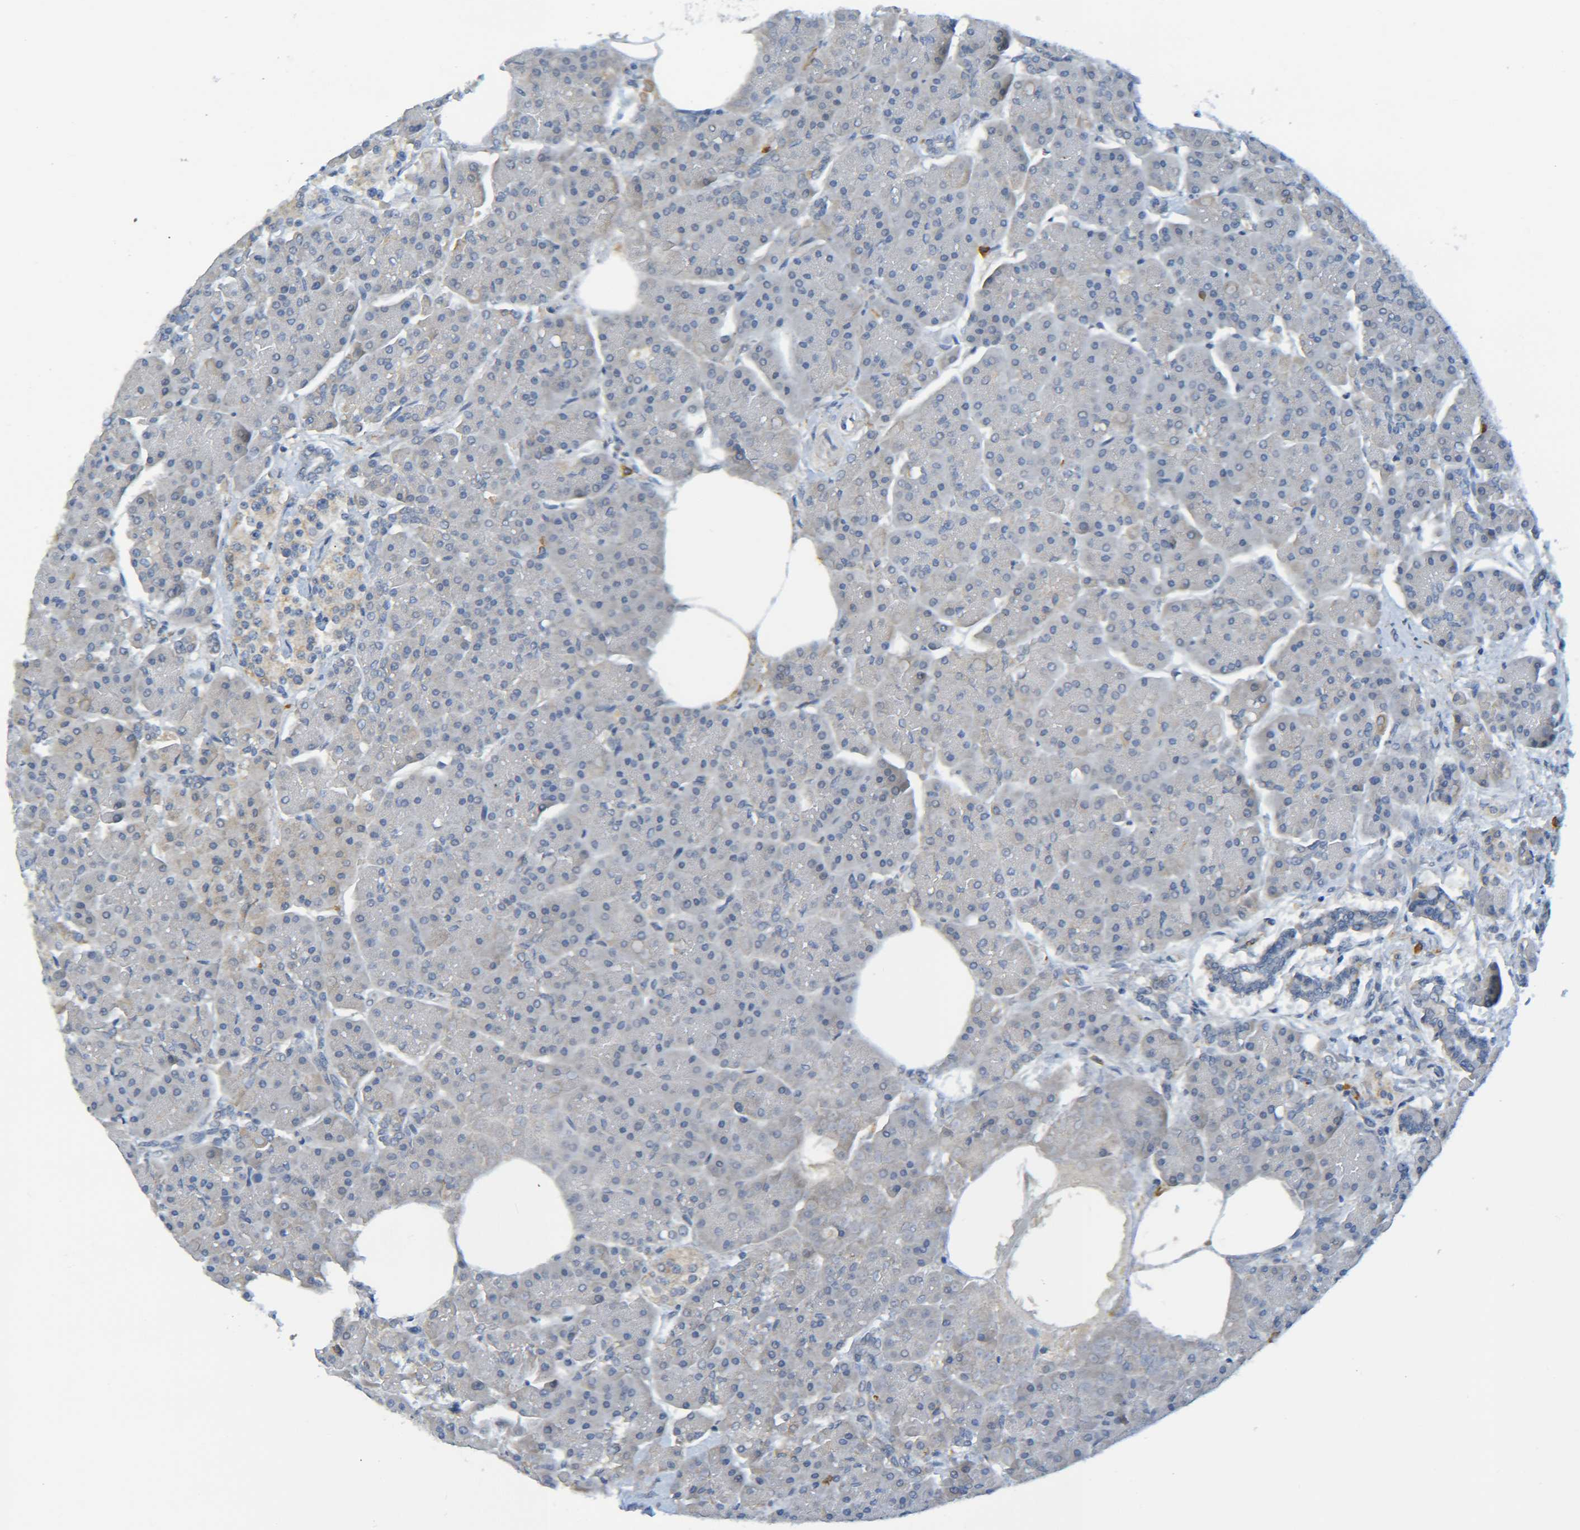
{"staining": {"intensity": "negative", "quantity": "none", "location": "none"}, "tissue": "pancreas", "cell_type": "Exocrine glandular cells", "image_type": "normal", "snomed": [{"axis": "morphology", "description": "Normal tissue, NOS"}, {"axis": "topography", "description": "Pancreas"}], "caption": "Pancreas stained for a protein using immunohistochemistry (IHC) exhibits no staining exocrine glandular cells.", "gene": "C1QA", "patient": {"sex": "female", "age": 70}}